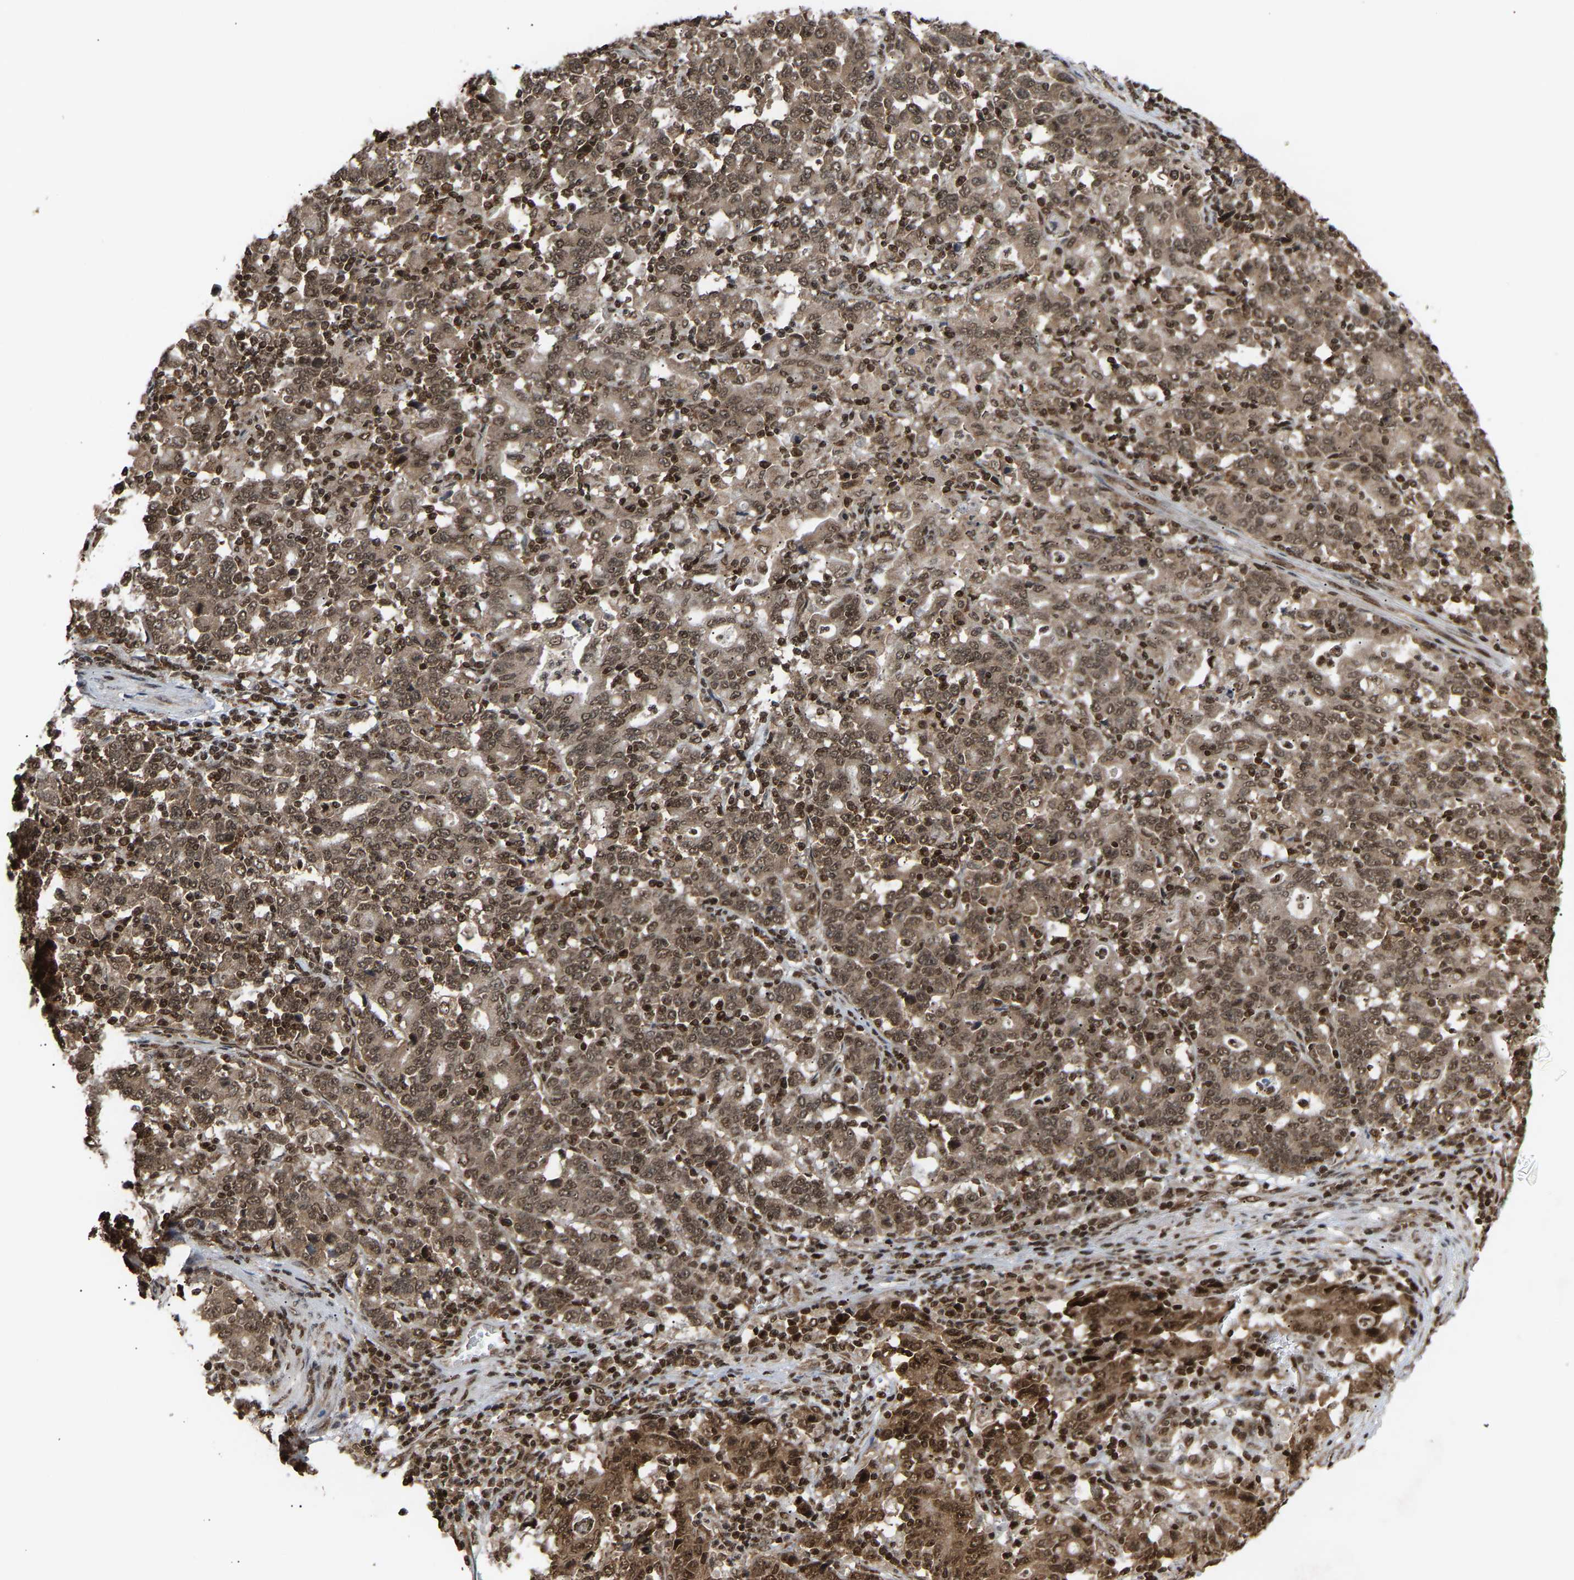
{"staining": {"intensity": "moderate", "quantity": ">75%", "location": "cytoplasmic/membranous,nuclear"}, "tissue": "stomach cancer", "cell_type": "Tumor cells", "image_type": "cancer", "snomed": [{"axis": "morphology", "description": "Adenocarcinoma, NOS"}, {"axis": "topography", "description": "Stomach, upper"}], "caption": "This image demonstrates adenocarcinoma (stomach) stained with IHC to label a protein in brown. The cytoplasmic/membranous and nuclear of tumor cells show moderate positivity for the protein. Nuclei are counter-stained blue.", "gene": "ALYREF", "patient": {"sex": "male", "age": 69}}